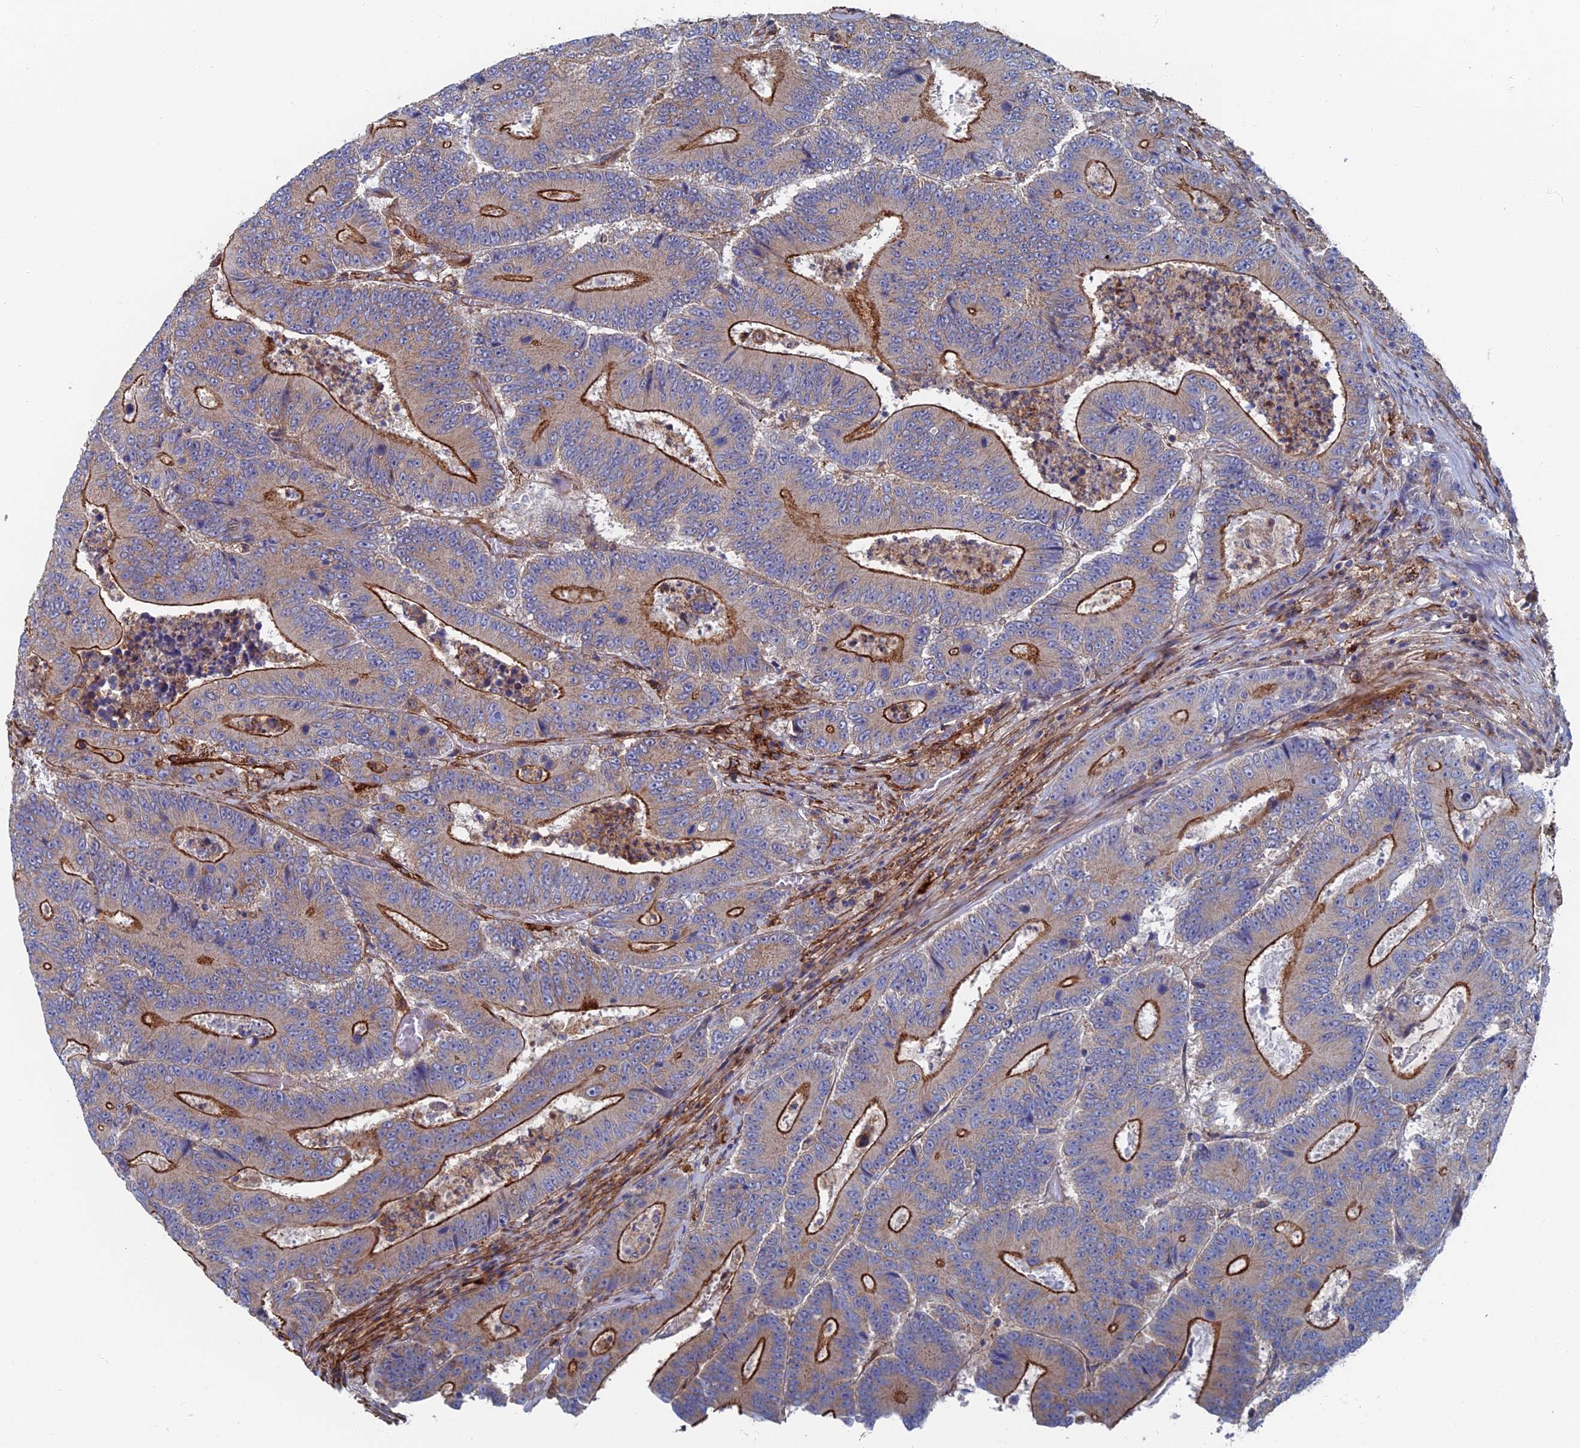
{"staining": {"intensity": "strong", "quantity": "25%-75%", "location": "cytoplasmic/membranous"}, "tissue": "colorectal cancer", "cell_type": "Tumor cells", "image_type": "cancer", "snomed": [{"axis": "morphology", "description": "Adenocarcinoma, NOS"}, {"axis": "topography", "description": "Colon"}], "caption": "An immunohistochemistry (IHC) photomicrograph of neoplastic tissue is shown. Protein staining in brown labels strong cytoplasmic/membranous positivity in colorectal cancer (adenocarcinoma) within tumor cells. (DAB = brown stain, brightfield microscopy at high magnification).", "gene": "SNX11", "patient": {"sex": "male", "age": 83}}